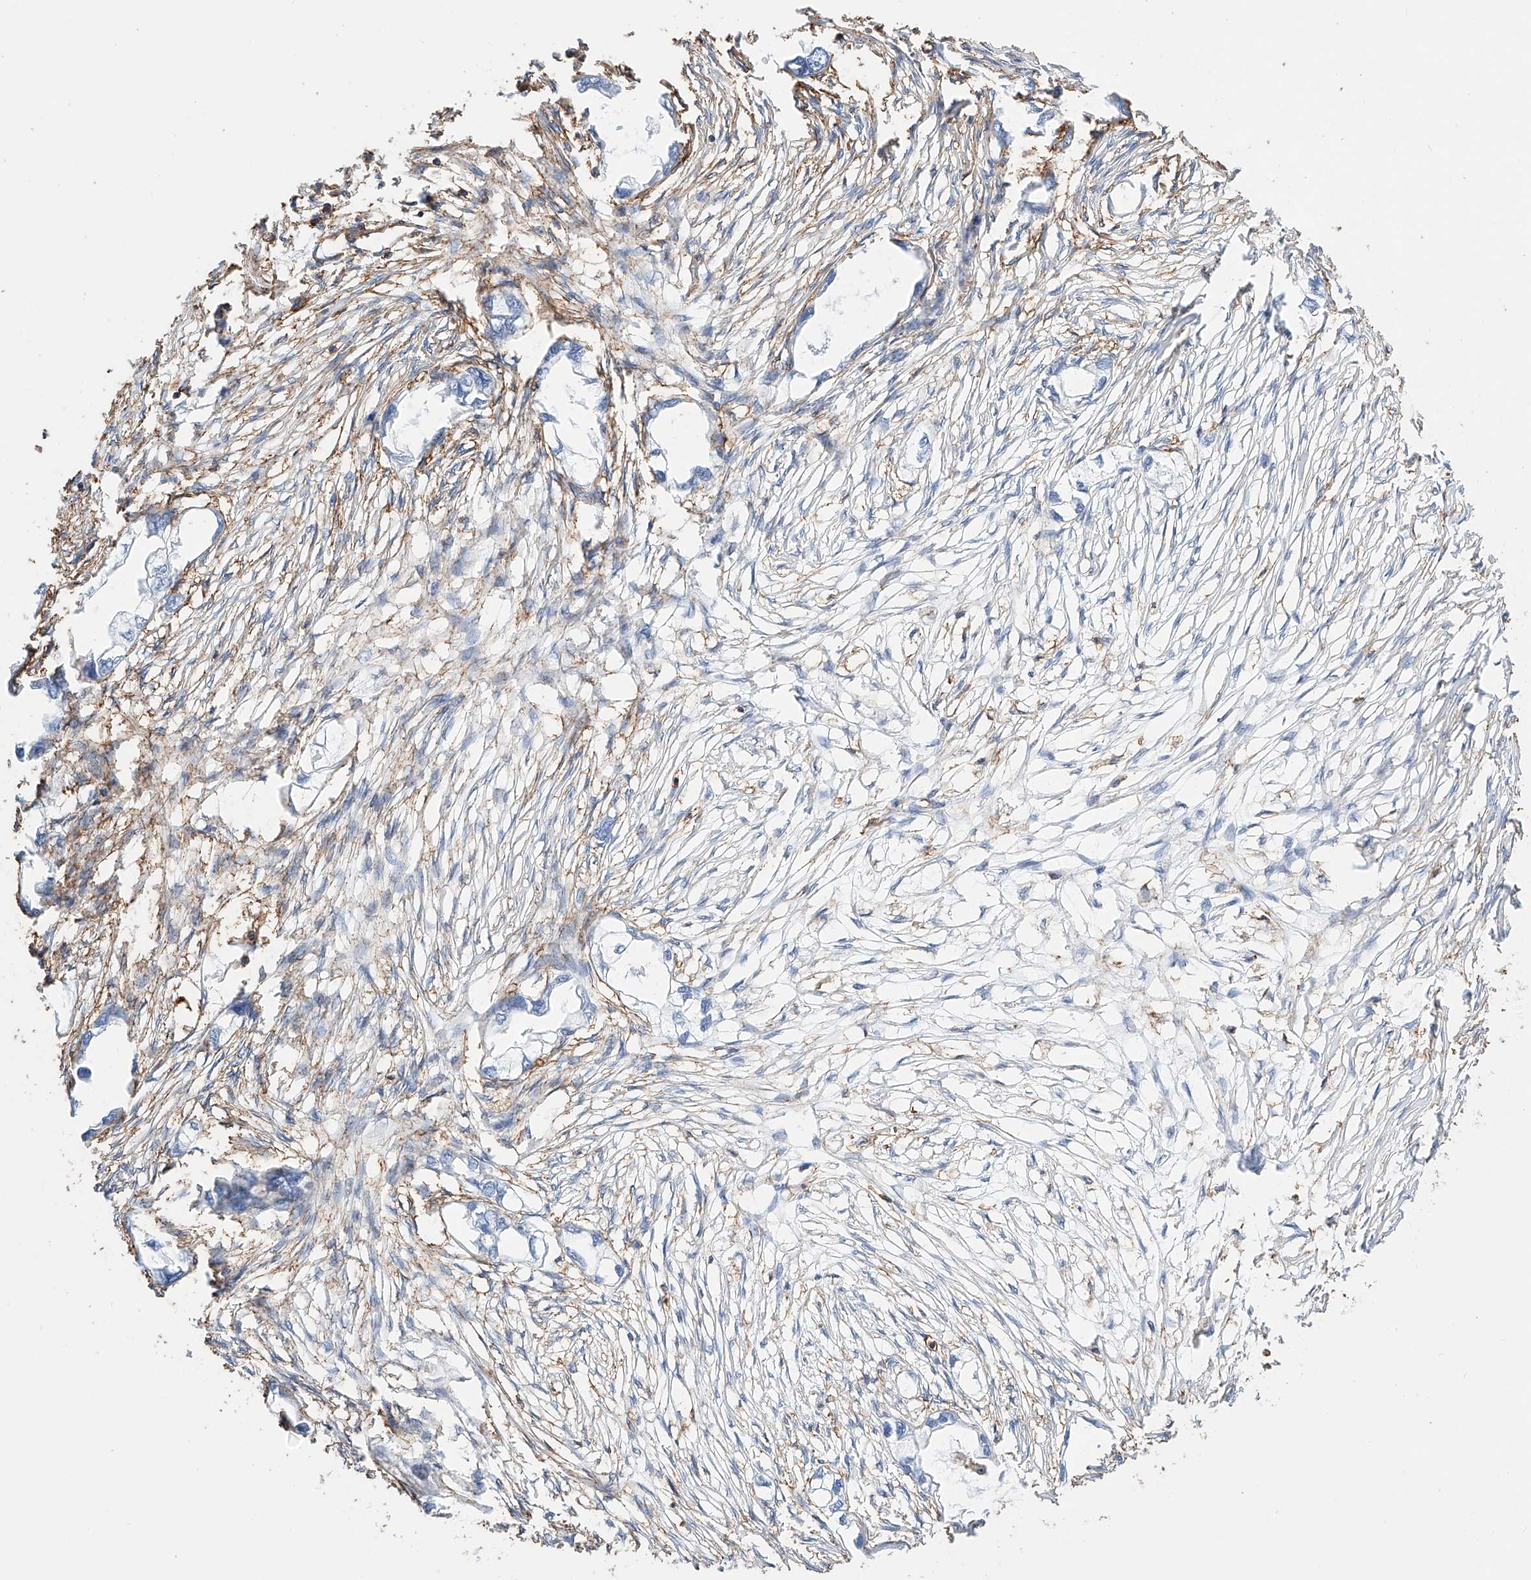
{"staining": {"intensity": "negative", "quantity": "none", "location": "none"}, "tissue": "endometrial cancer", "cell_type": "Tumor cells", "image_type": "cancer", "snomed": [{"axis": "morphology", "description": "Adenocarcinoma, NOS"}, {"axis": "morphology", "description": "Adenocarcinoma, metastatic, NOS"}, {"axis": "topography", "description": "Adipose tissue"}, {"axis": "topography", "description": "Endometrium"}], "caption": "Immunohistochemistry histopathology image of endometrial metastatic adenocarcinoma stained for a protein (brown), which shows no staining in tumor cells. Brightfield microscopy of IHC stained with DAB (3,3'-diaminobenzidine) (brown) and hematoxylin (blue), captured at high magnification.", "gene": "WFS1", "patient": {"sex": "female", "age": 67}}